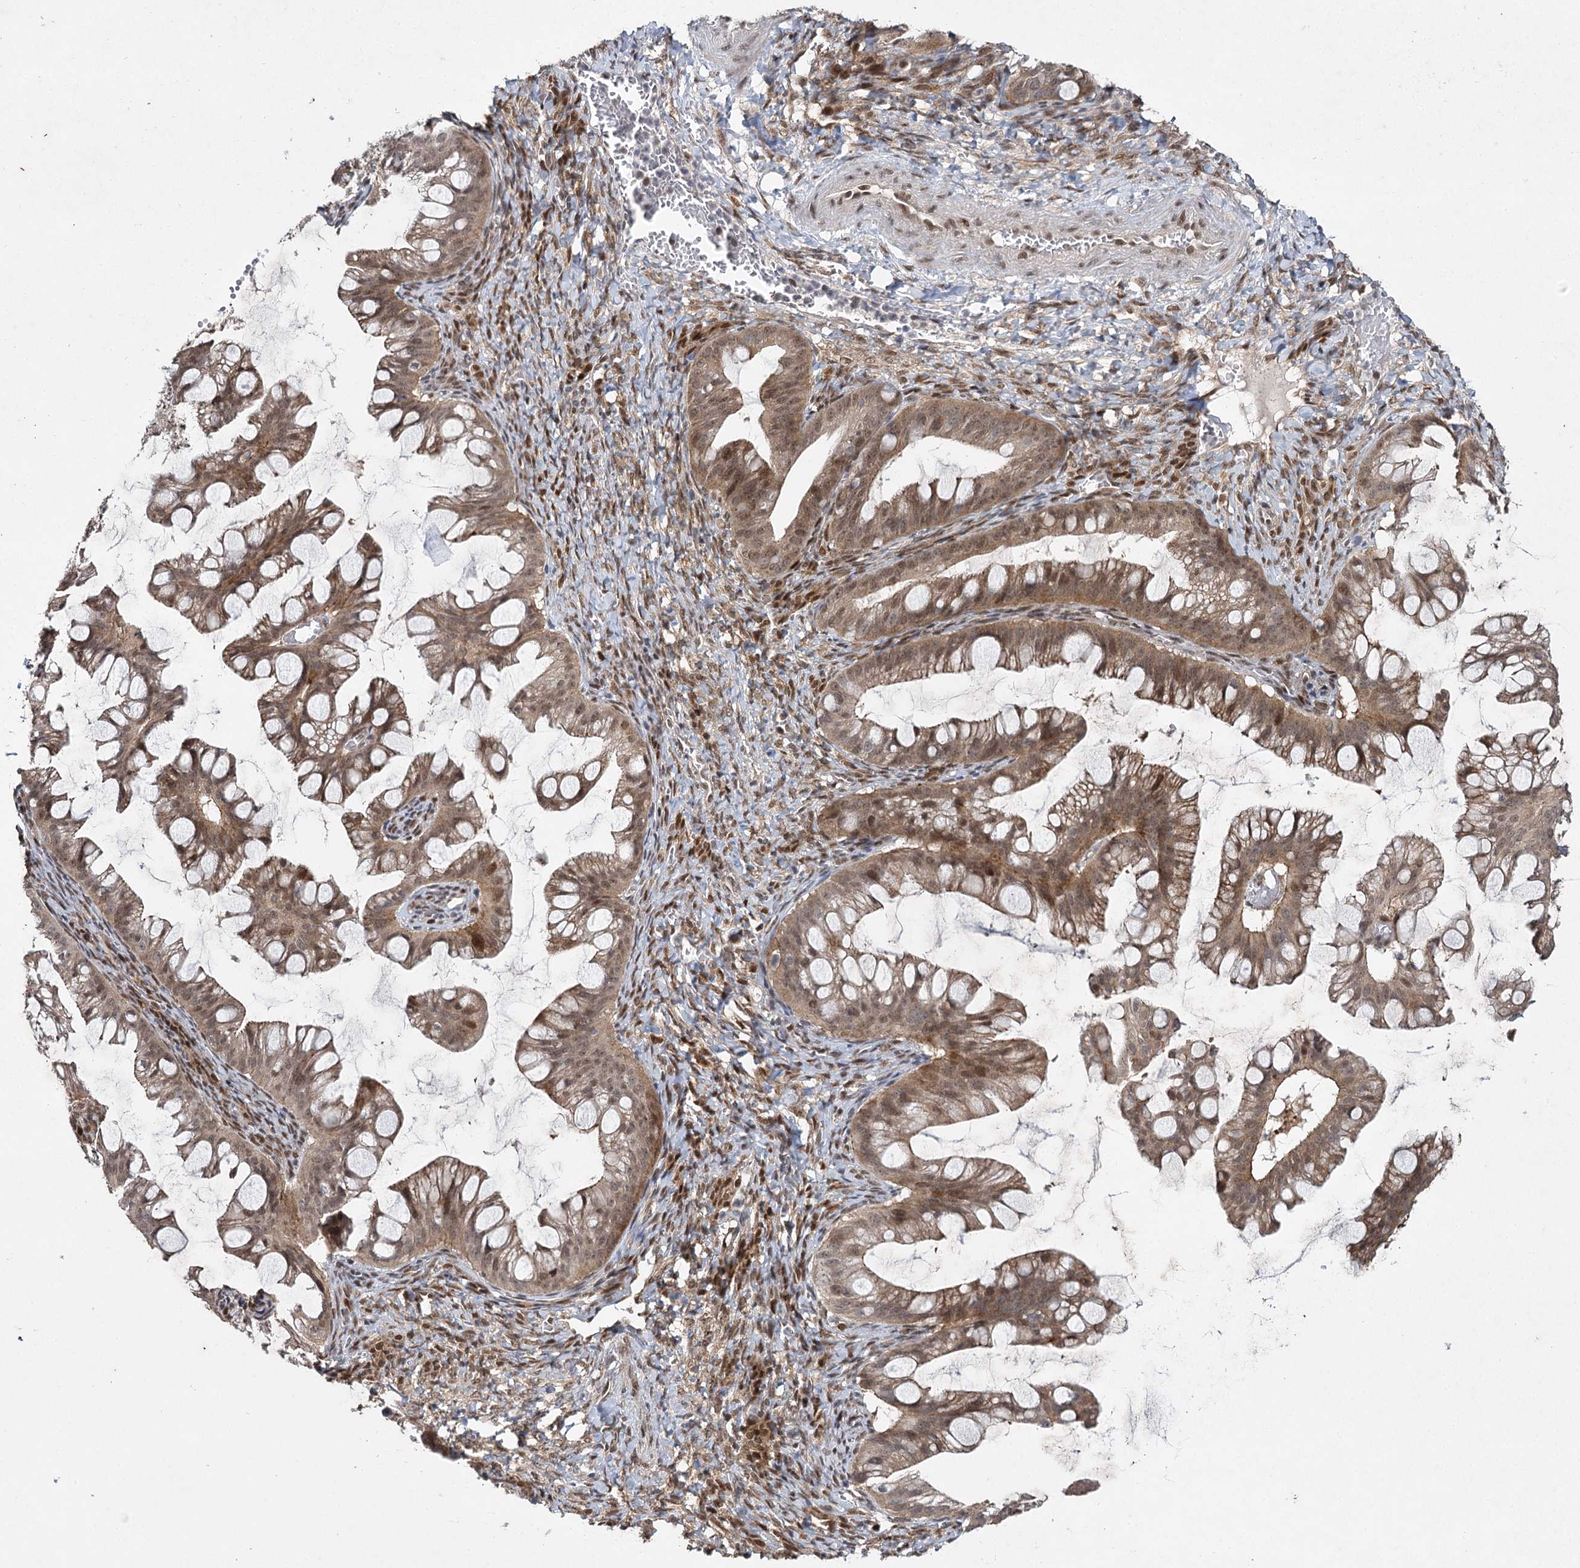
{"staining": {"intensity": "moderate", "quantity": ">75%", "location": "cytoplasmic/membranous,nuclear"}, "tissue": "ovarian cancer", "cell_type": "Tumor cells", "image_type": "cancer", "snomed": [{"axis": "morphology", "description": "Cystadenocarcinoma, mucinous, NOS"}, {"axis": "topography", "description": "Ovary"}], "caption": "Immunohistochemistry of human mucinous cystadenocarcinoma (ovarian) shows medium levels of moderate cytoplasmic/membranous and nuclear staining in approximately >75% of tumor cells. The staining is performed using DAB brown chromogen to label protein expression. The nuclei are counter-stained blue using hematoxylin.", "gene": "DCUN1D4", "patient": {"sex": "female", "age": 73}}